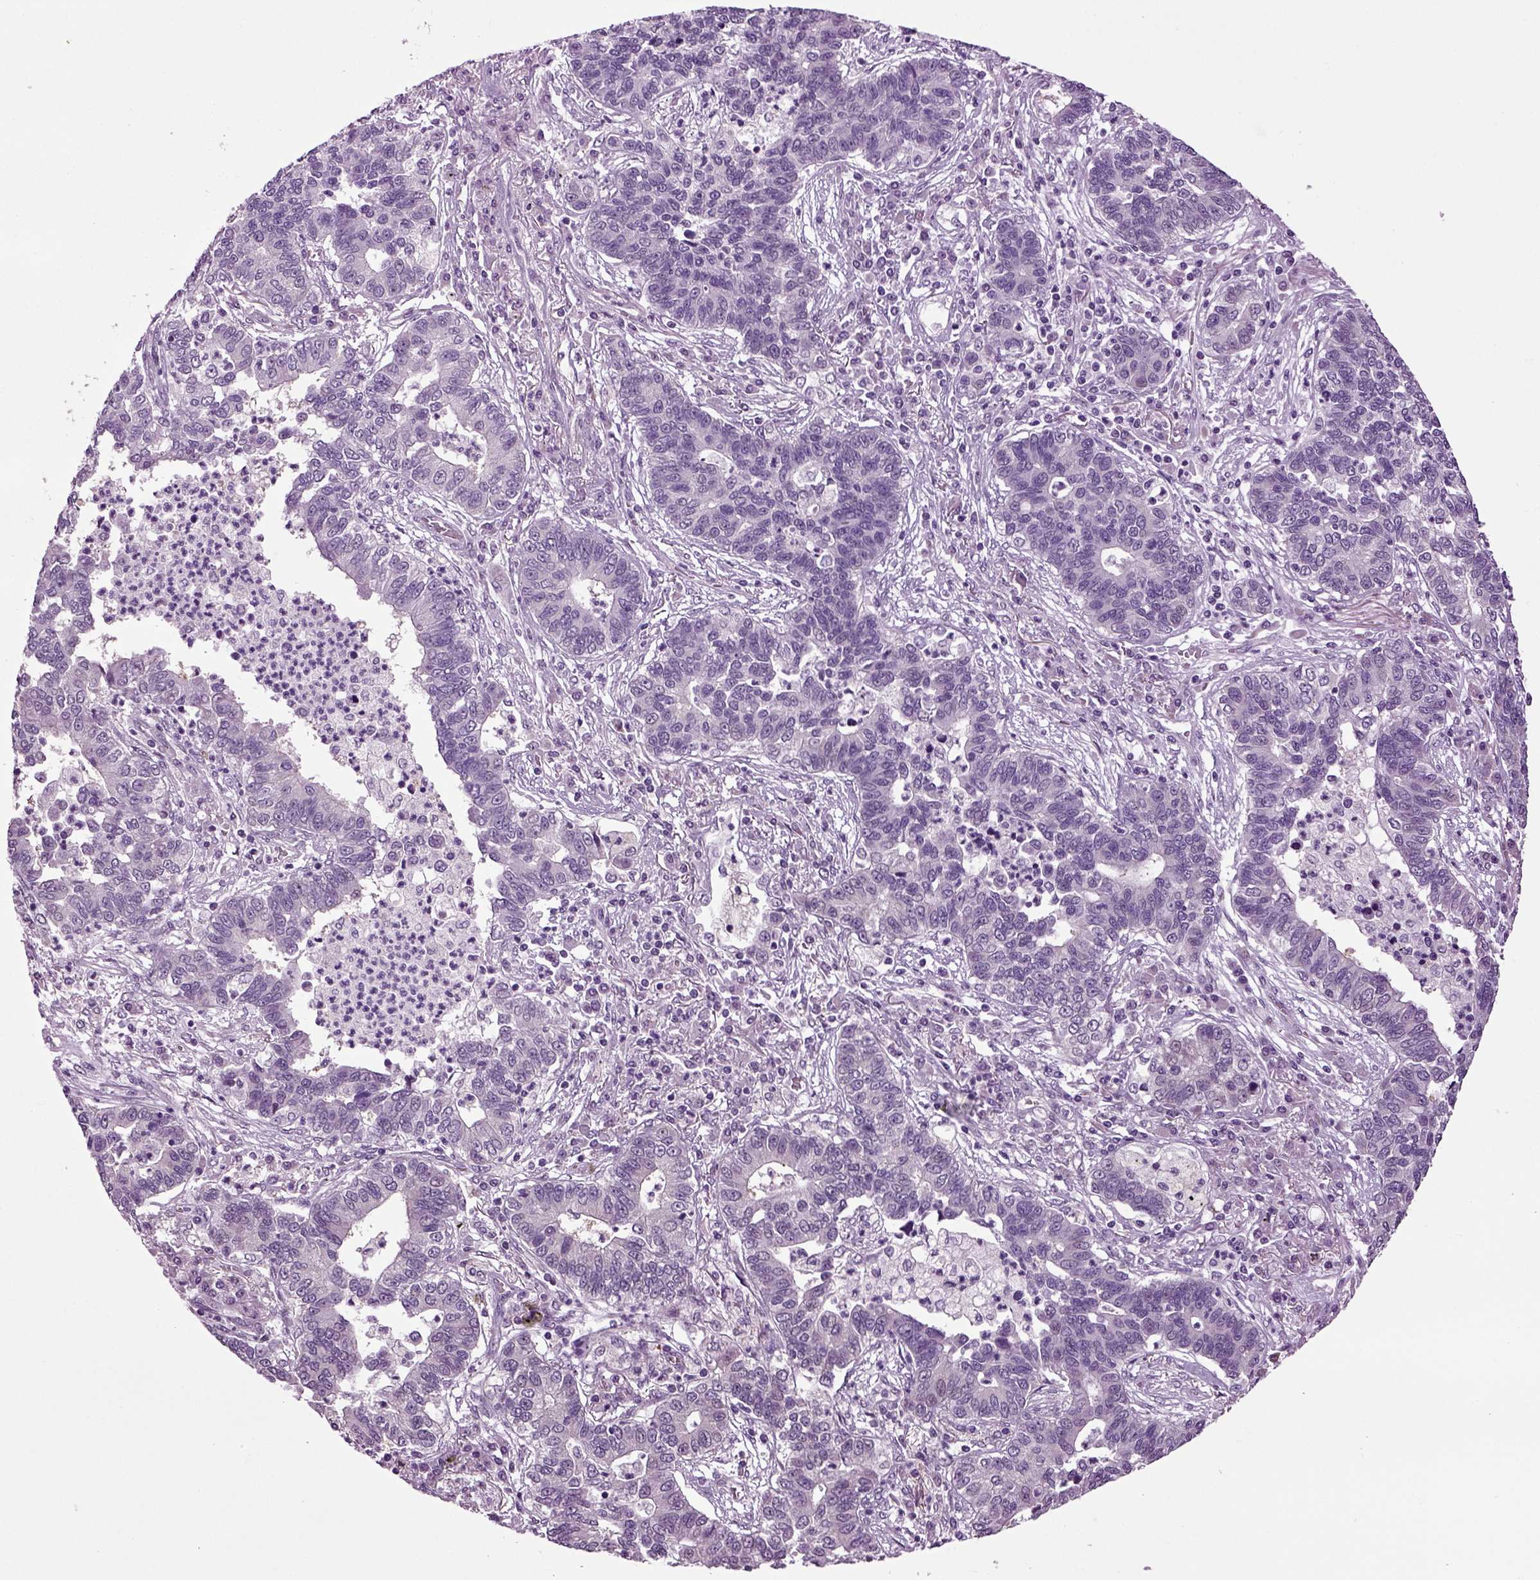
{"staining": {"intensity": "negative", "quantity": "none", "location": "none"}, "tissue": "lung cancer", "cell_type": "Tumor cells", "image_type": "cancer", "snomed": [{"axis": "morphology", "description": "Adenocarcinoma, NOS"}, {"axis": "topography", "description": "Lung"}], "caption": "Lung cancer was stained to show a protein in brown. There is no significant staining in tumor cells.", "gene": "PLCH2", "patient": {"sex": "female", "age": 57}}